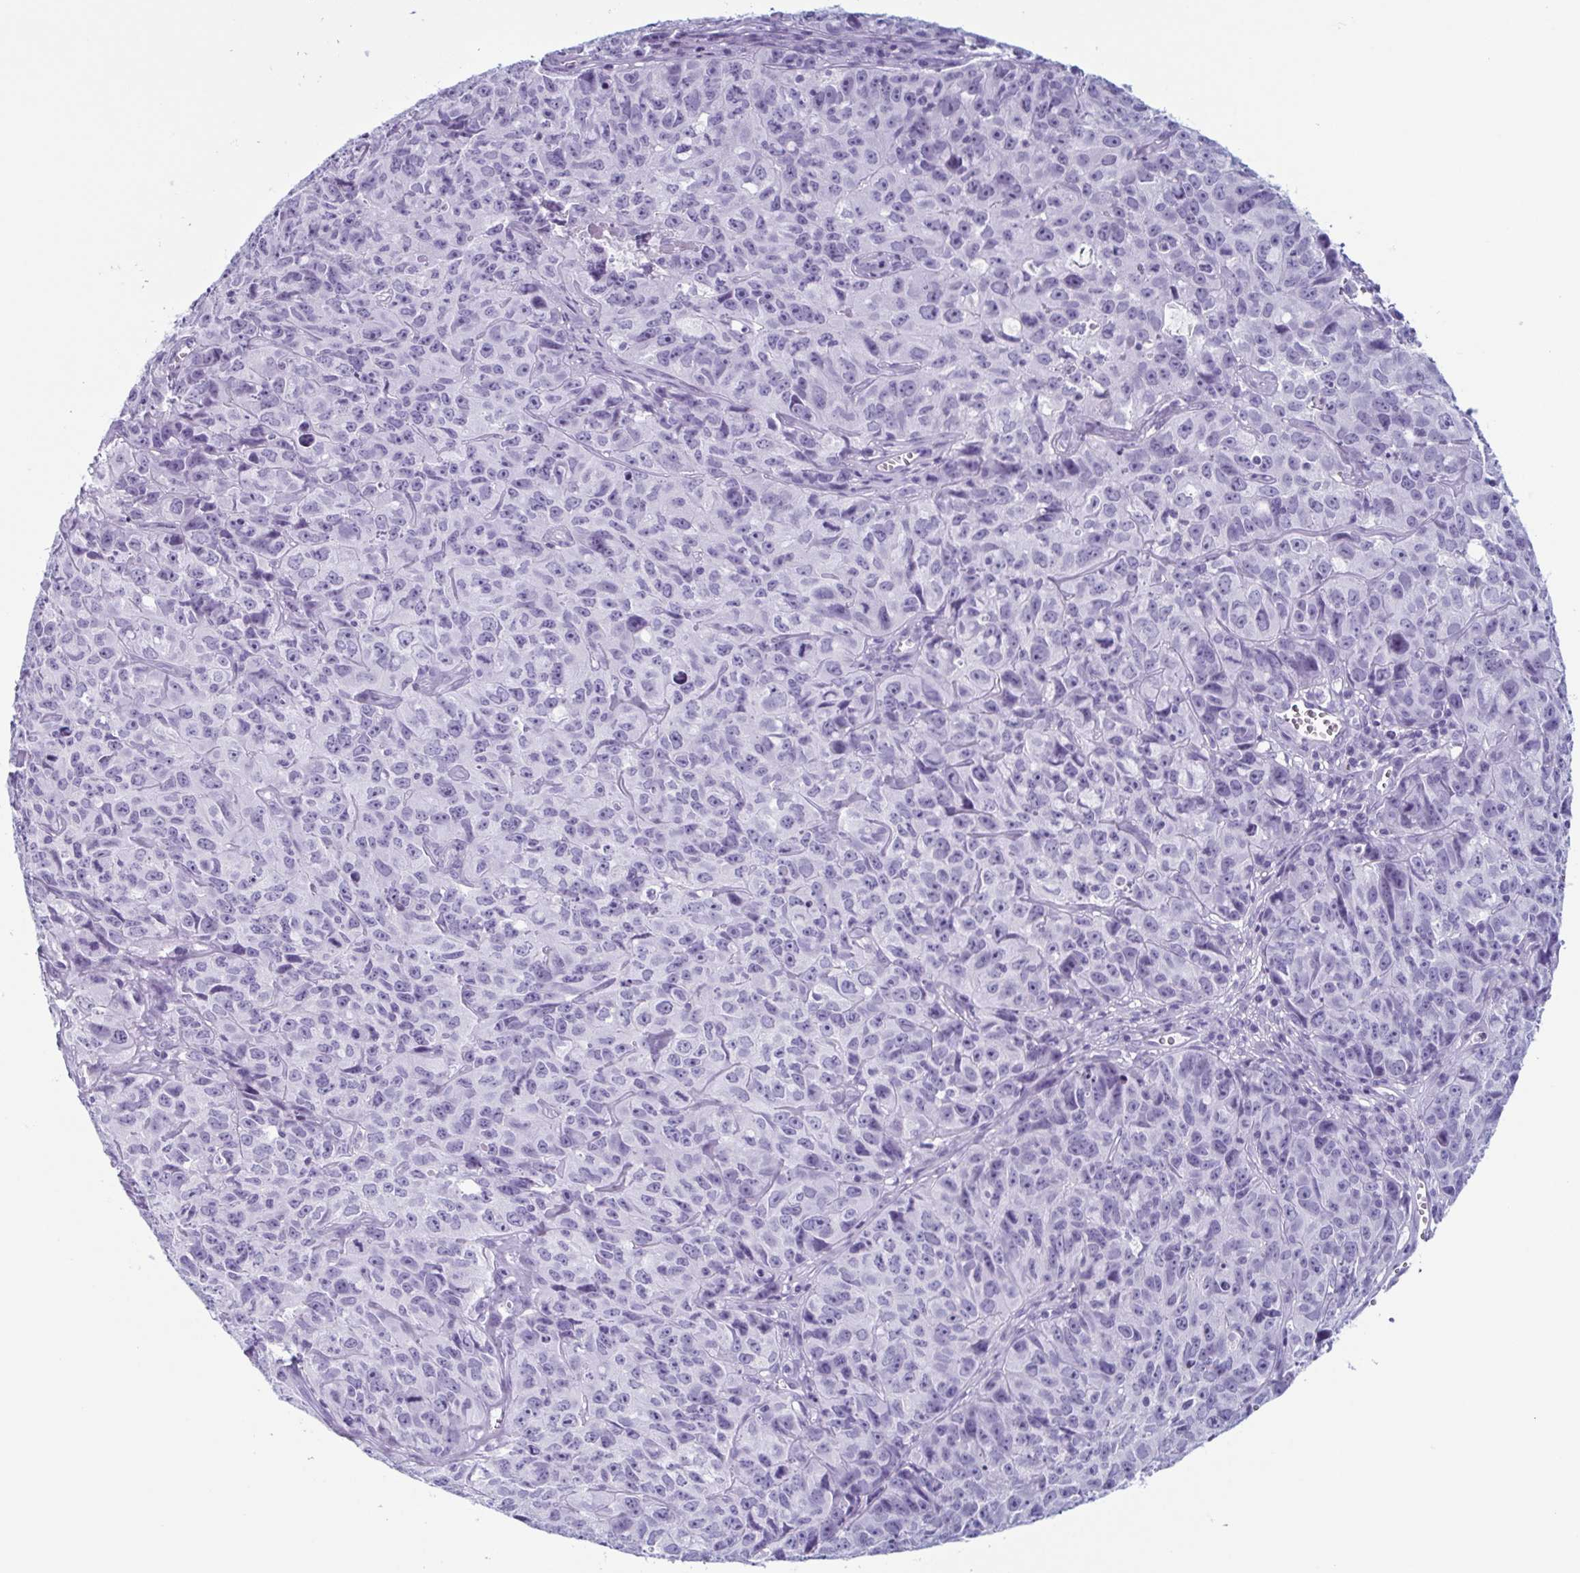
{"staining": {"intensity": "negative", "quantity": "none", "location": "none"}, "tissue": "cervical cancer", "cell_type": "Tumor cells", "image_type": "cancer", "snomed": [{"axis": "morphology", "description": "Squamous cell carcinoma, NOS"}, {"axis": "topography", "description": "Cervix"}], "caption": "DAB (3,3'-diaminobenzidine) immunohistochemical staining of cervical cancer (squamous cell carcinoma) exhibits no significant expression in tumor cells.", "gene": "ENKUR", "patient": {"sex": "female", "age": 28}}